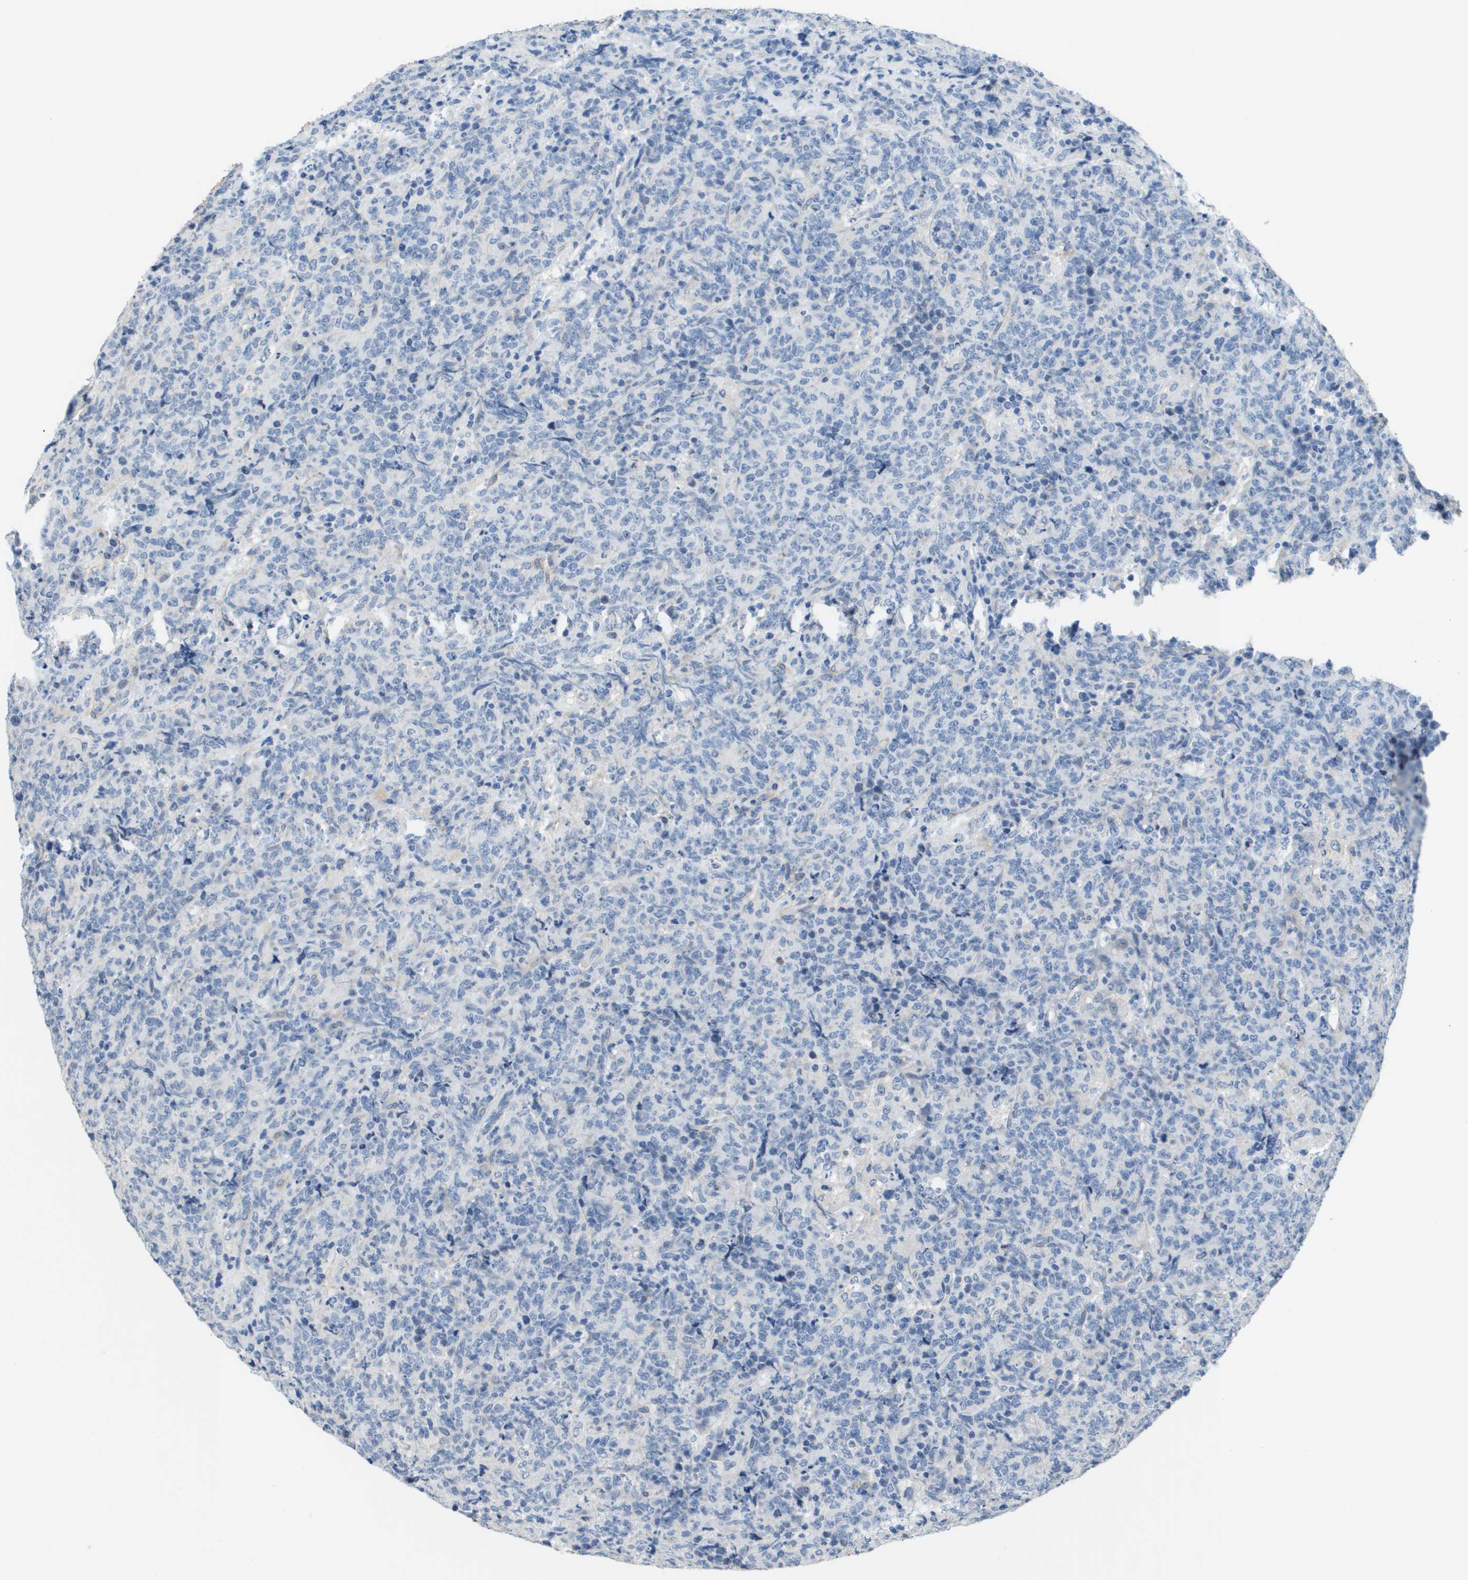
{"staining": {"intensity": "negative", "quantity": "none", "location": "none"}, "tissue": "lymphoma", "cell_type": "Tumor cells", "image_type": "cancer", "snomed": [{"axis": "morphology", "description": "Malignant lymphoma, non-Hodgkin's type, High grade"}, {"axis": "topography", "description": "Tonsil"}], "caption": "Micrograph shows no significant protein positivity in tumor cells of lymphoma. (Immunohistochemistry, brightfield microscopy, high magnification).", "gene": "NCS1", "patient": {"sex": "female", "age": 36}}